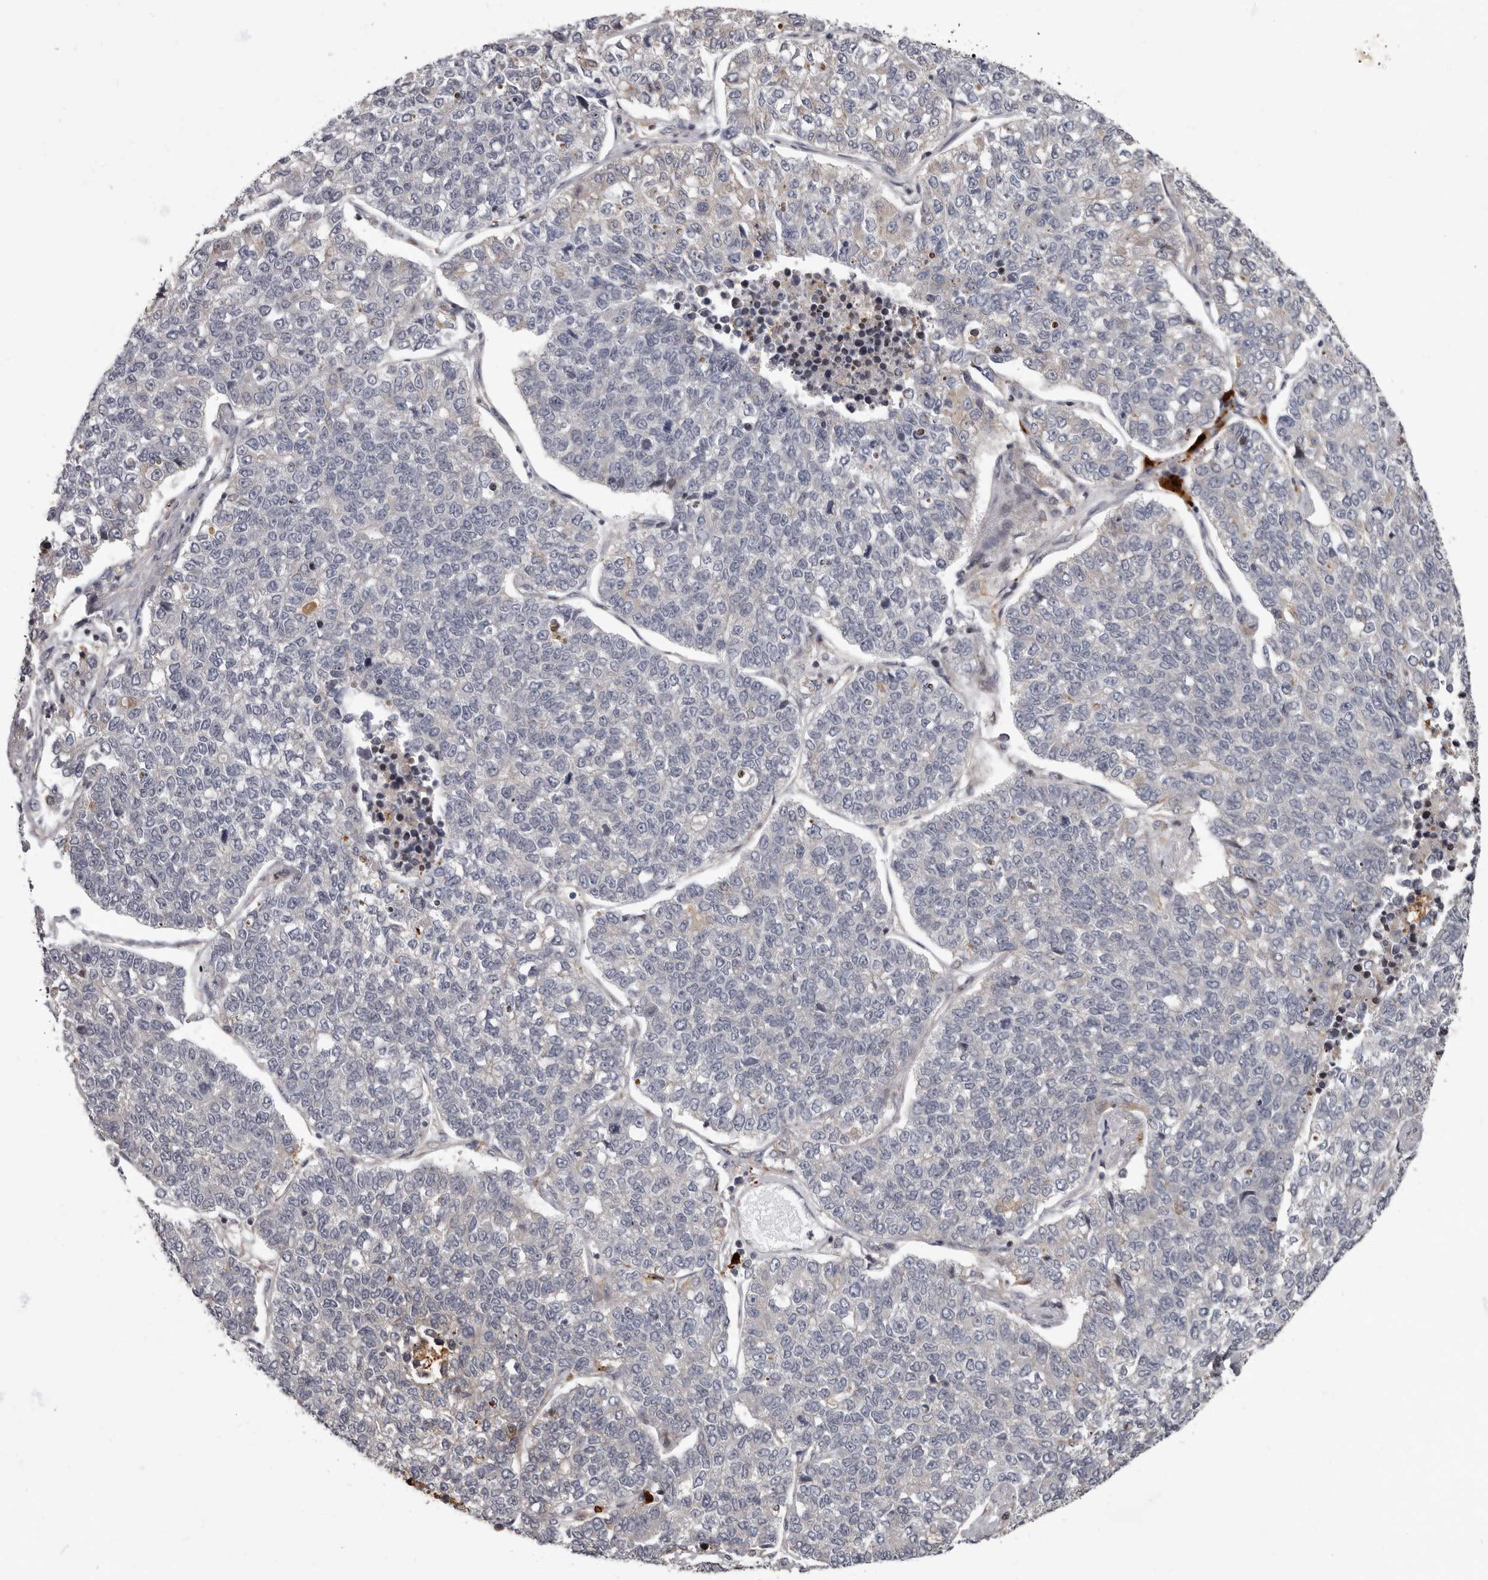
{"staining": {"intensity": "negative", "quantity": "none", "location": "none"}, "tissue": "lung cancer", "cell_type": "Tumor cells", "image_type": "cancer", "snomed": [{"axis": "morphology", "description": "Adenocarcinoma, NOS"}, {"axis": "topography", "description": "Lung"}], "caption": "DAB immunohistochemical staining of human lung adenocarcinoma displays no significant positivity in tumor cells.", "gene": "FGFR4", "patient": {"sex": "male", "age": 49}}